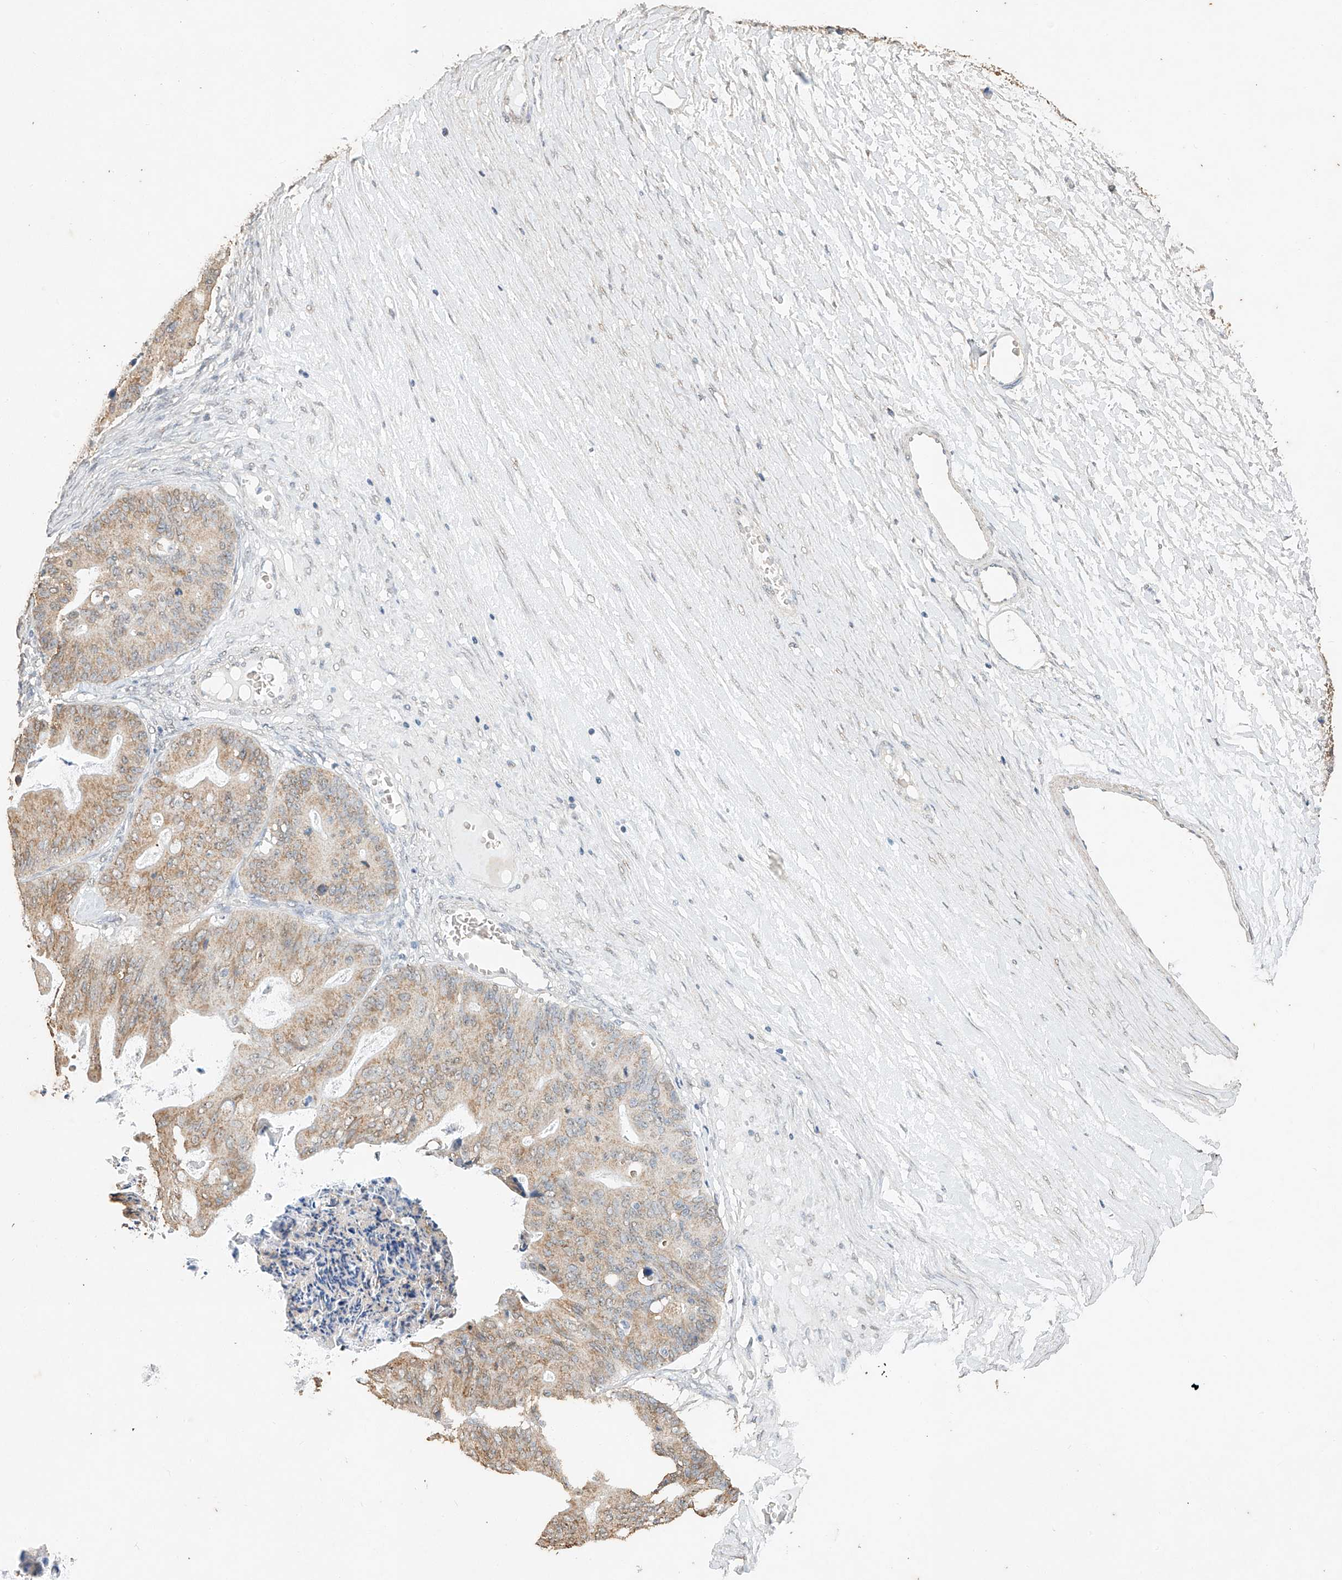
{"staining": {"intensity": "moderate", "quantity": ">75%", "location": "cytoplasmic/membranous"}, "tissue": "ovarian cancer", "cell_type": "Tumor cells", "image_type": "cancer", "snomed": [{"axis": "morphology", "description": "Cystadenocarcinoma, mucinous, NOS"}, {"axis": "topography", "description": "Ovary"}], "caption": "Ovarian mucinous cystadenocarcinoma was stained to show a protein in brown. There is medium levels of moderate cytoplasmic/membranous positivity in about >75% of tumor cells.", "gene": "CERS4", "patient": {"sex": "female", "age": 37}}